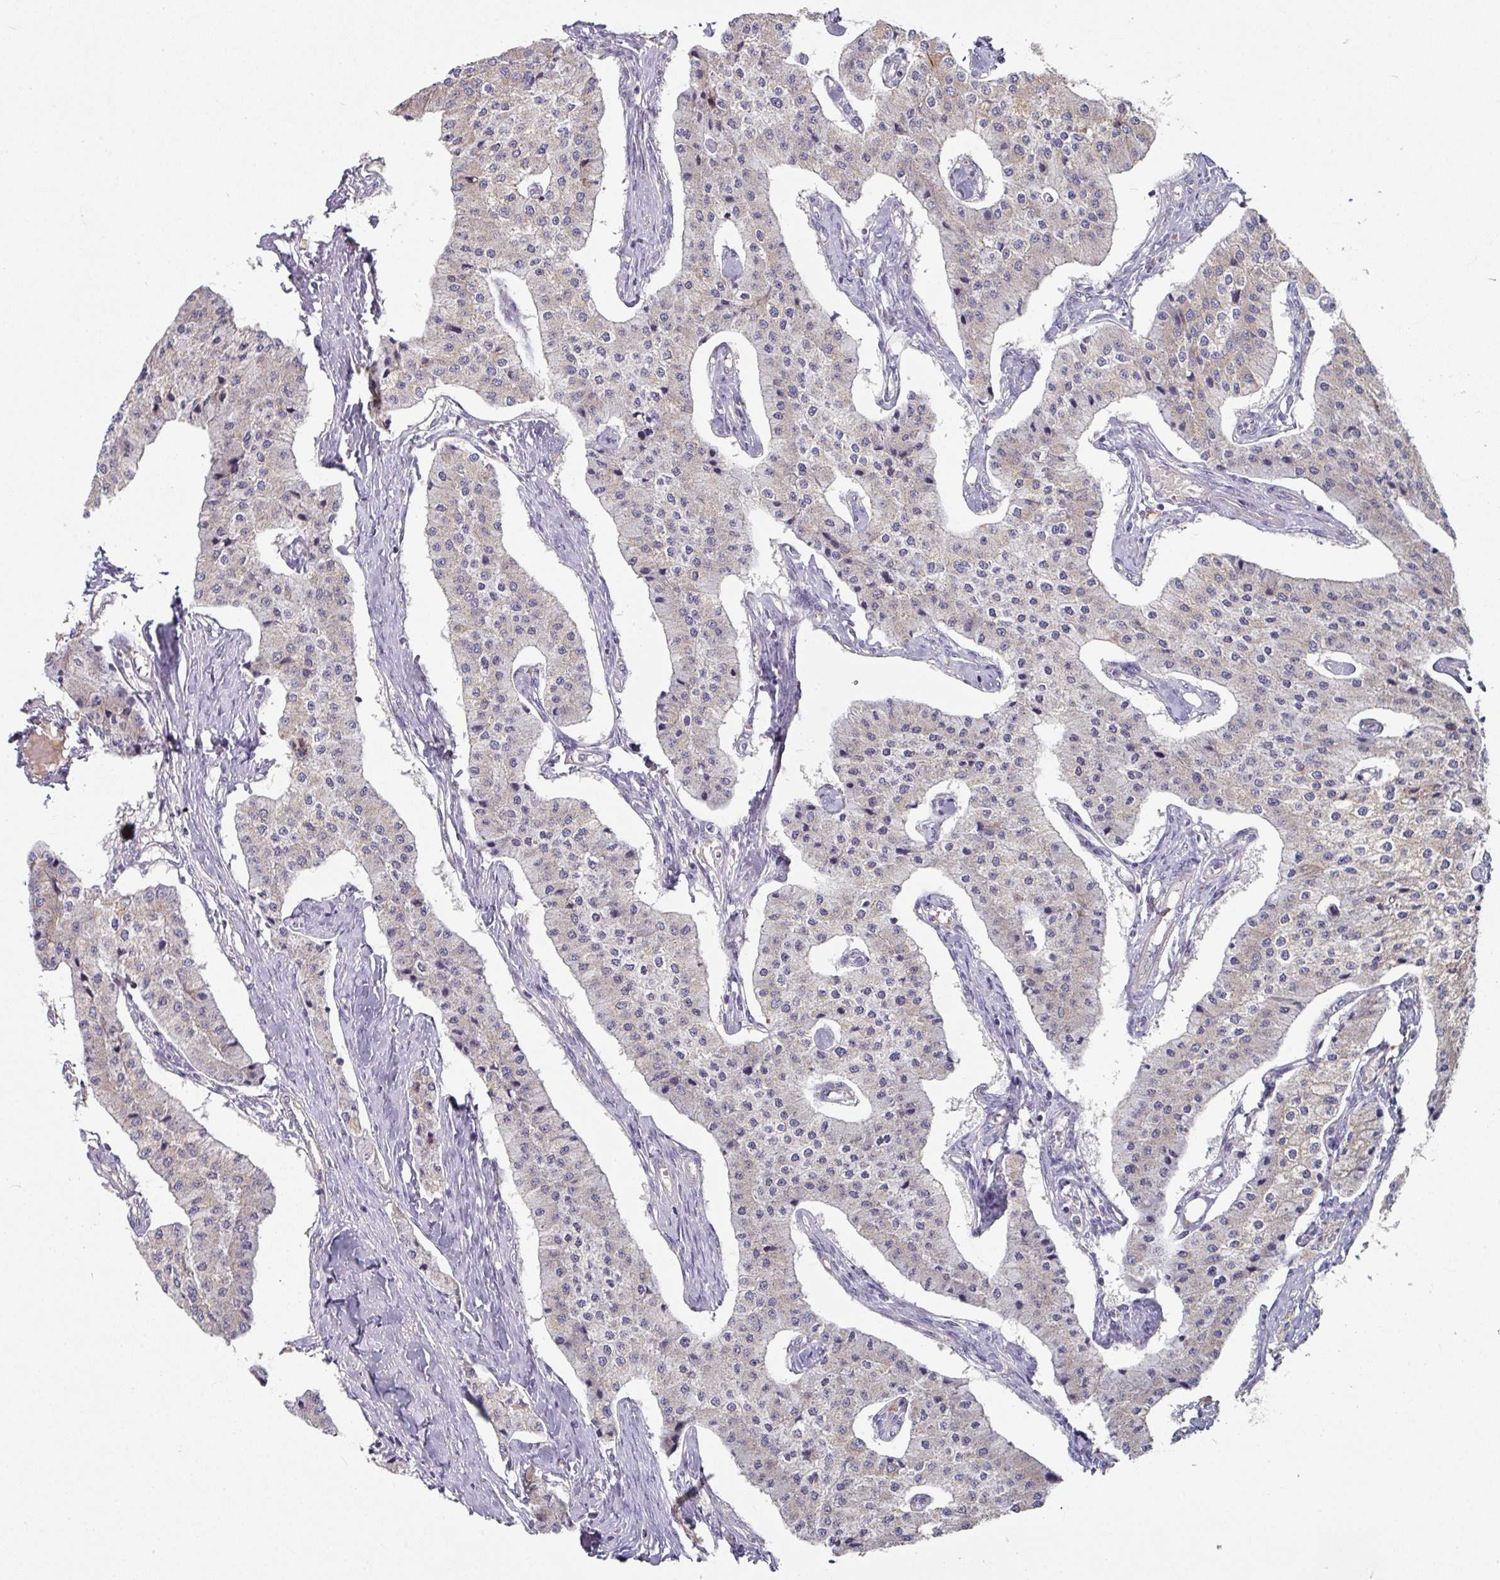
{"staining": {"intensity": "negative", "quantity": "none", "location": "none"}, "tissue": "carcinoid", "cell_type": "Tumor cells", "image_type": "cancer", "snomed": [{"axis": "morphology", "description": "Carcinoid, malignant, NOS"}, {"axis": "topography", "description": "Colon"}], "caption": "Tumor cells show no significant protein positivity in carcinoid.", "gene": "PYROXD2", "patient": {"sex": "female", "age": 52}}